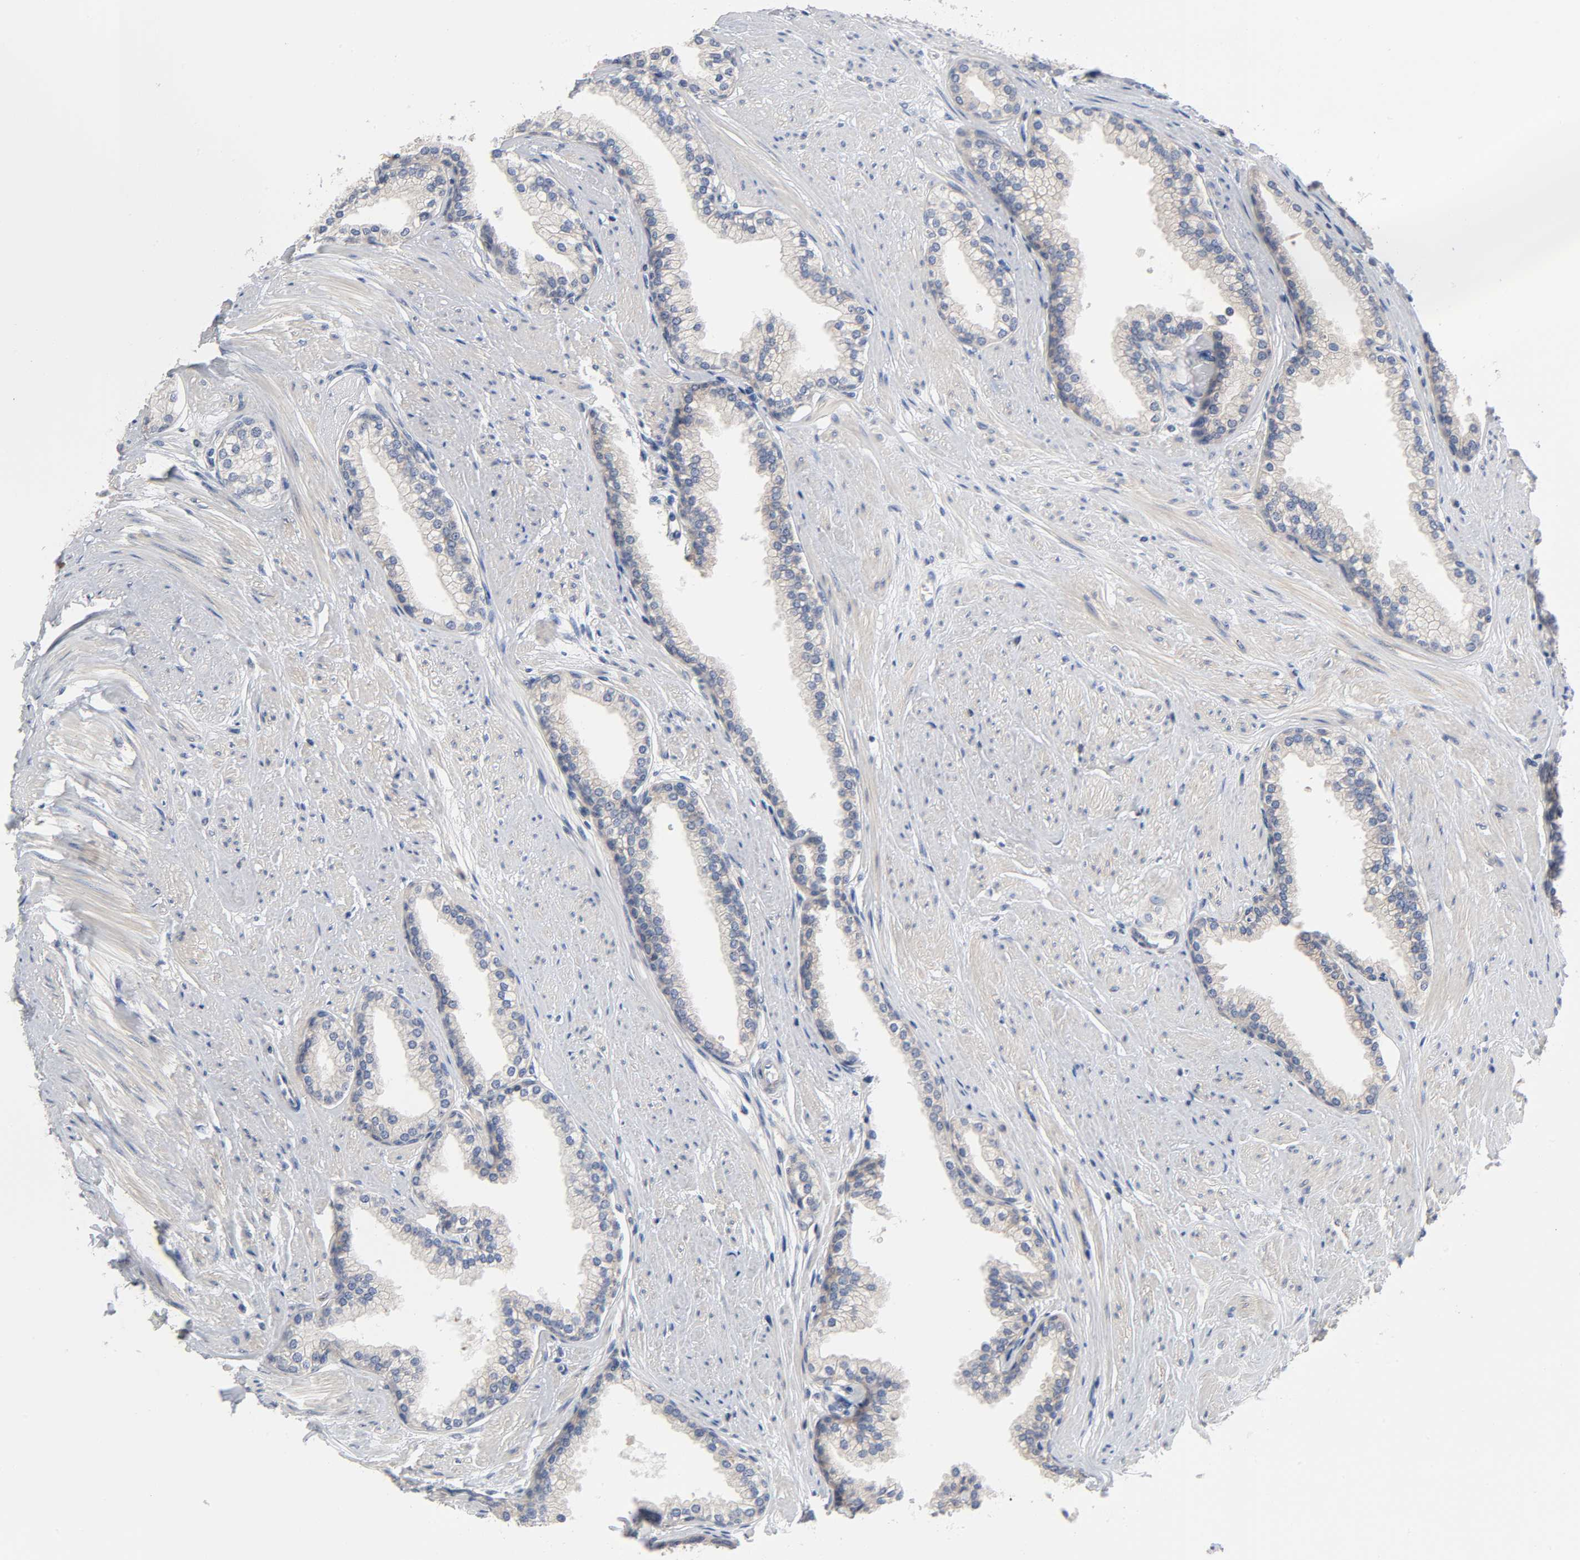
{"staining": {"intensity": "moderate", "quantity": ">75%", "location": "cytoplasmic/membranous"}, "tissue": "prostate", "cell_type": "Glandular cells", "image_type": "normal", "snomed": [{"axis": "morphology", "description": "Normal tissue, NOS"}, {"axis": "topography", "description": "Prostate"}], "caption": "Prostate stained with DAB (3,3'-diaminobenzidine) immunohistochemistry exhibits medium levels of moderate cytoplasmic/membranous staining in about >75% of glandular cells.", "gene": "PRKAB1", "patient": {"sex": "male", "age": 64}}